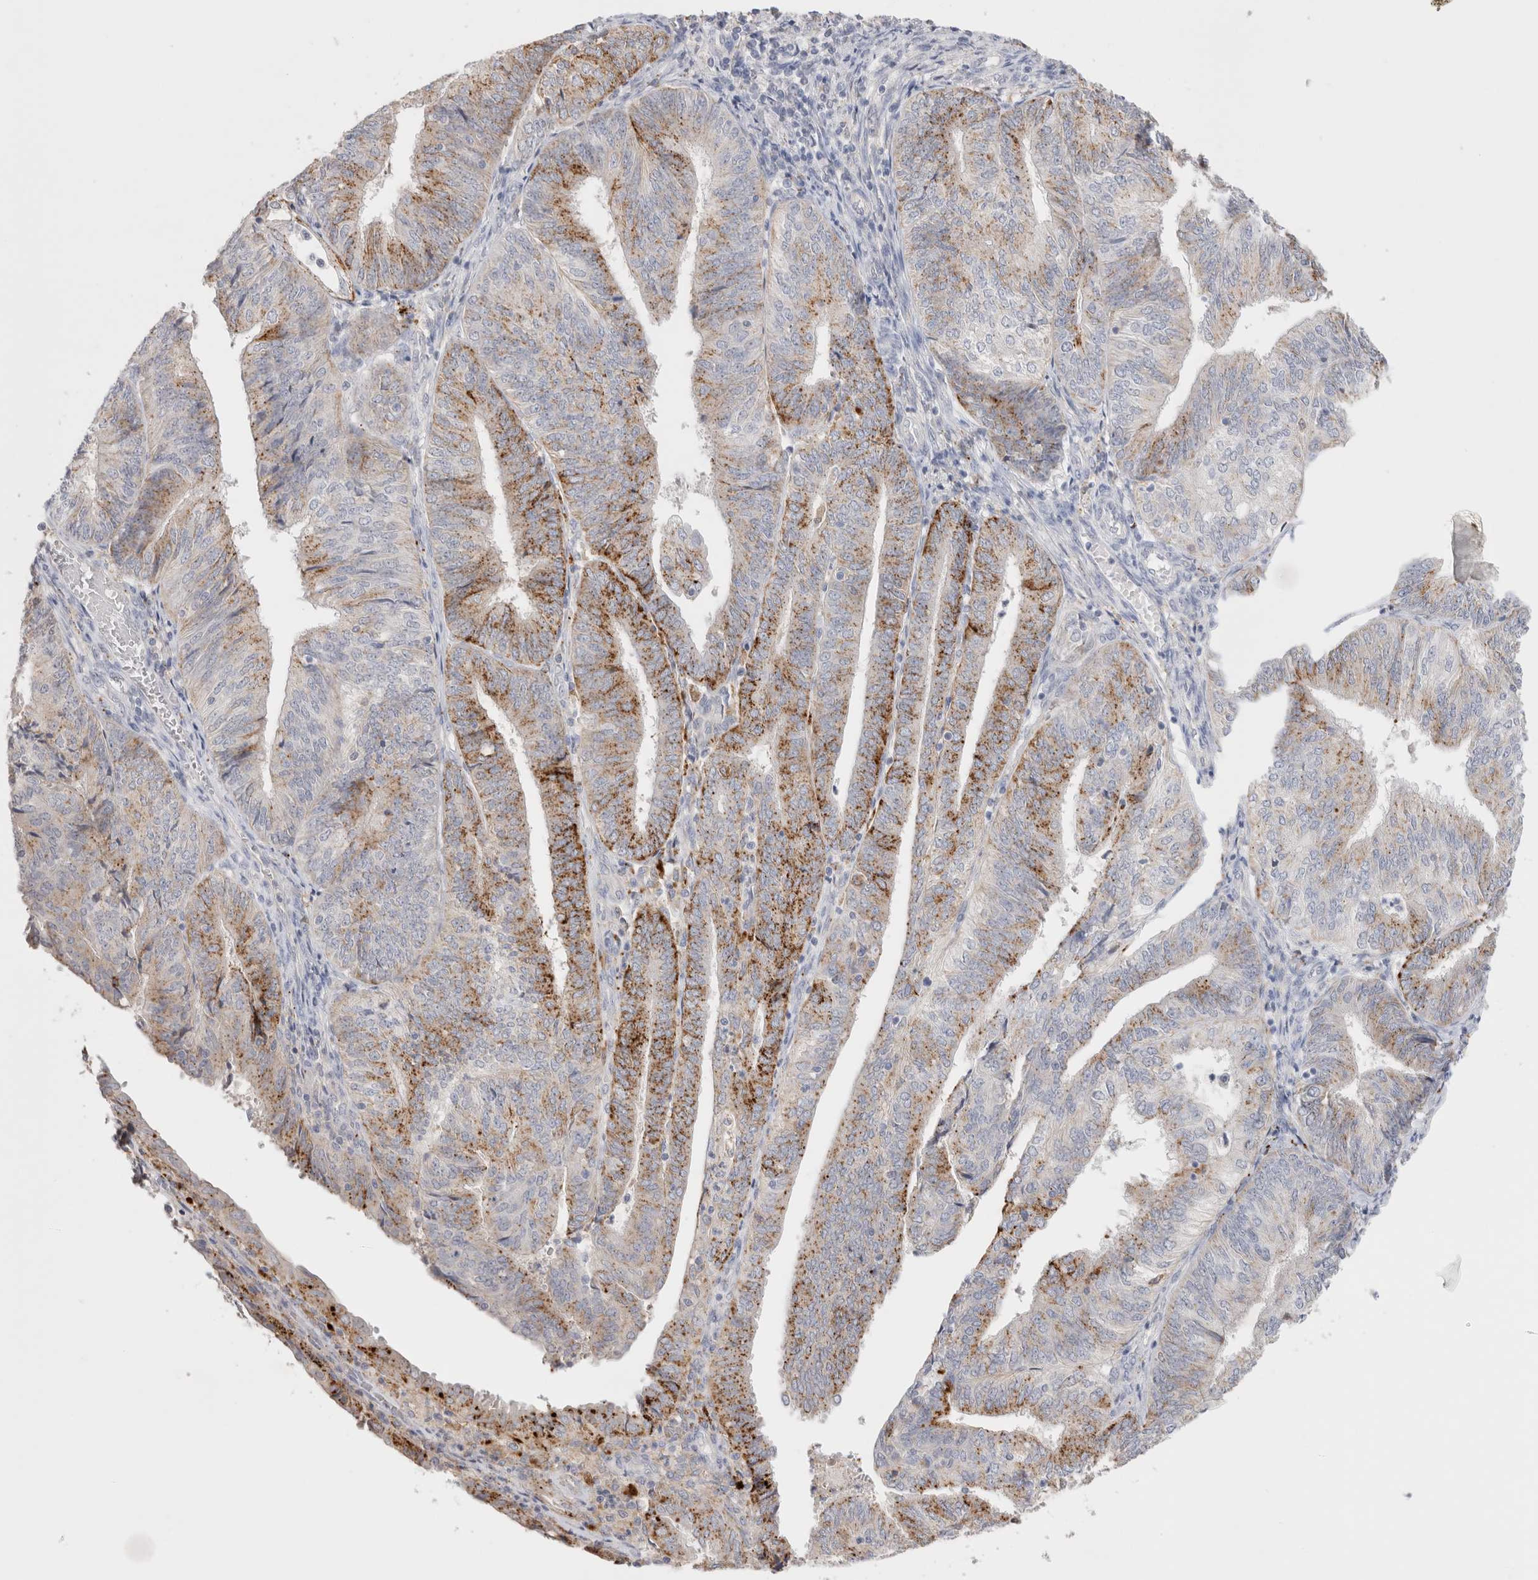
{"staining": {"intensity": "moderate", "quantity": ">75%", "location": "cytoplasmic/membranous"}, "tissue": "endometrial cancer", "cell_type": "Tumor cells", "image_type": "cancer", "snomed": [{"axis": "morphology", "description": "Adenocarcinoma, NOS"}, {"axis": "topography", "description": "Endometrium"}], "caption": "Human adenocarcinoma (endometrial) stained with a protein marker reveals moderate staining in tumor cells.", "gene": "HPGDS", "patient": {"sex": "female", "age": 58}}